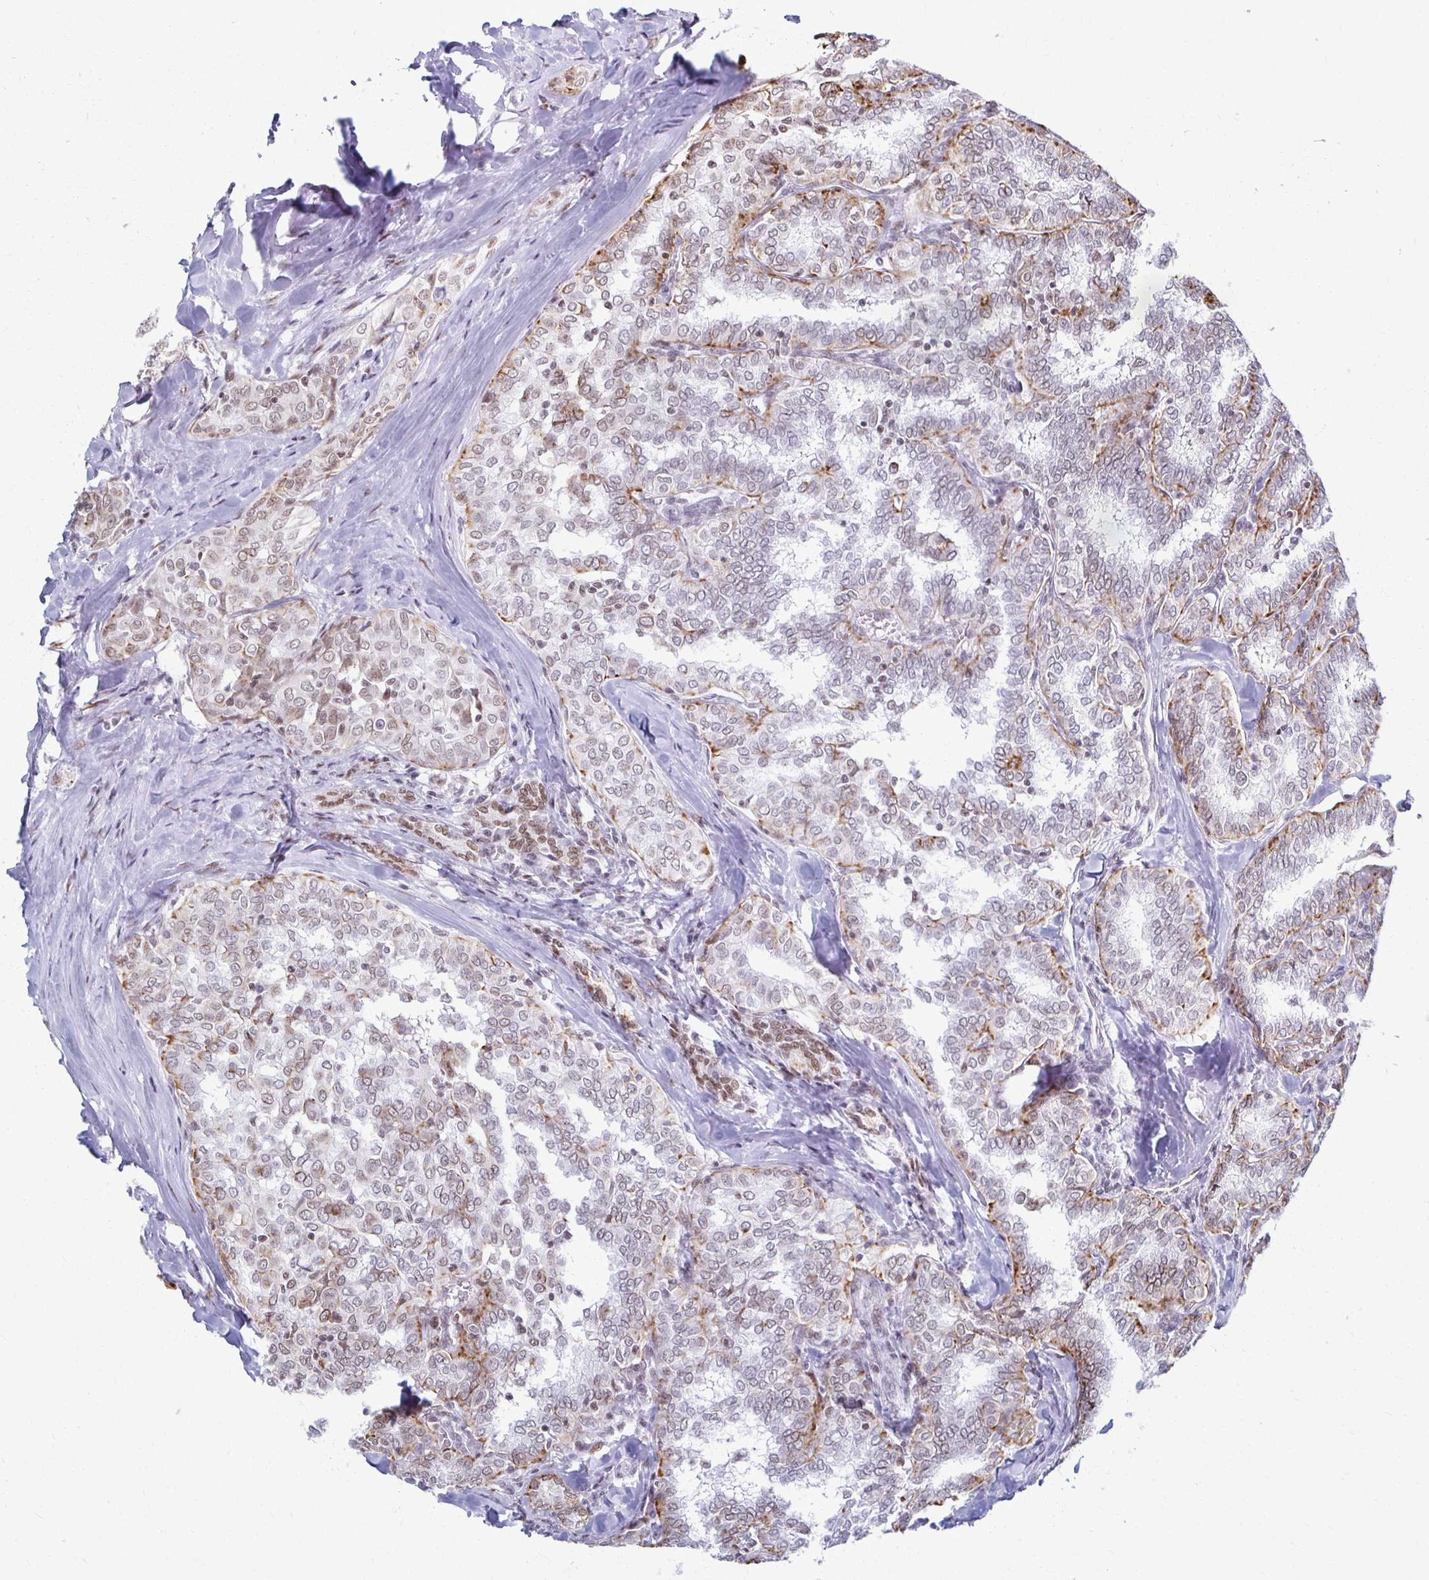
{"staining": {"intensity": "moderate", "quantity": "25%-75%", "location": "cytoplasmic/membranous"}, "tissue": "thyroid cancer", "cell_type": "Tumor cells", "image_type": "cancer", "snomed": [{"axis": "morphology", "description": "Papillary adenocarcinoma, NOS"}, {"axis": "topography", "description": "Thyroid gland"}], "caption": "Immunohistochemistry (DAB (3,3'-diaminobenzidine)) staining of thyroid cancer (papillary adenocarcinoma) demonstrates moderate cytoplasmic/membranous protein staining in approximately 25%-75% of tumor cells.", "gene": "IRF7", "patient": {"sex": "female", "age": 30}}